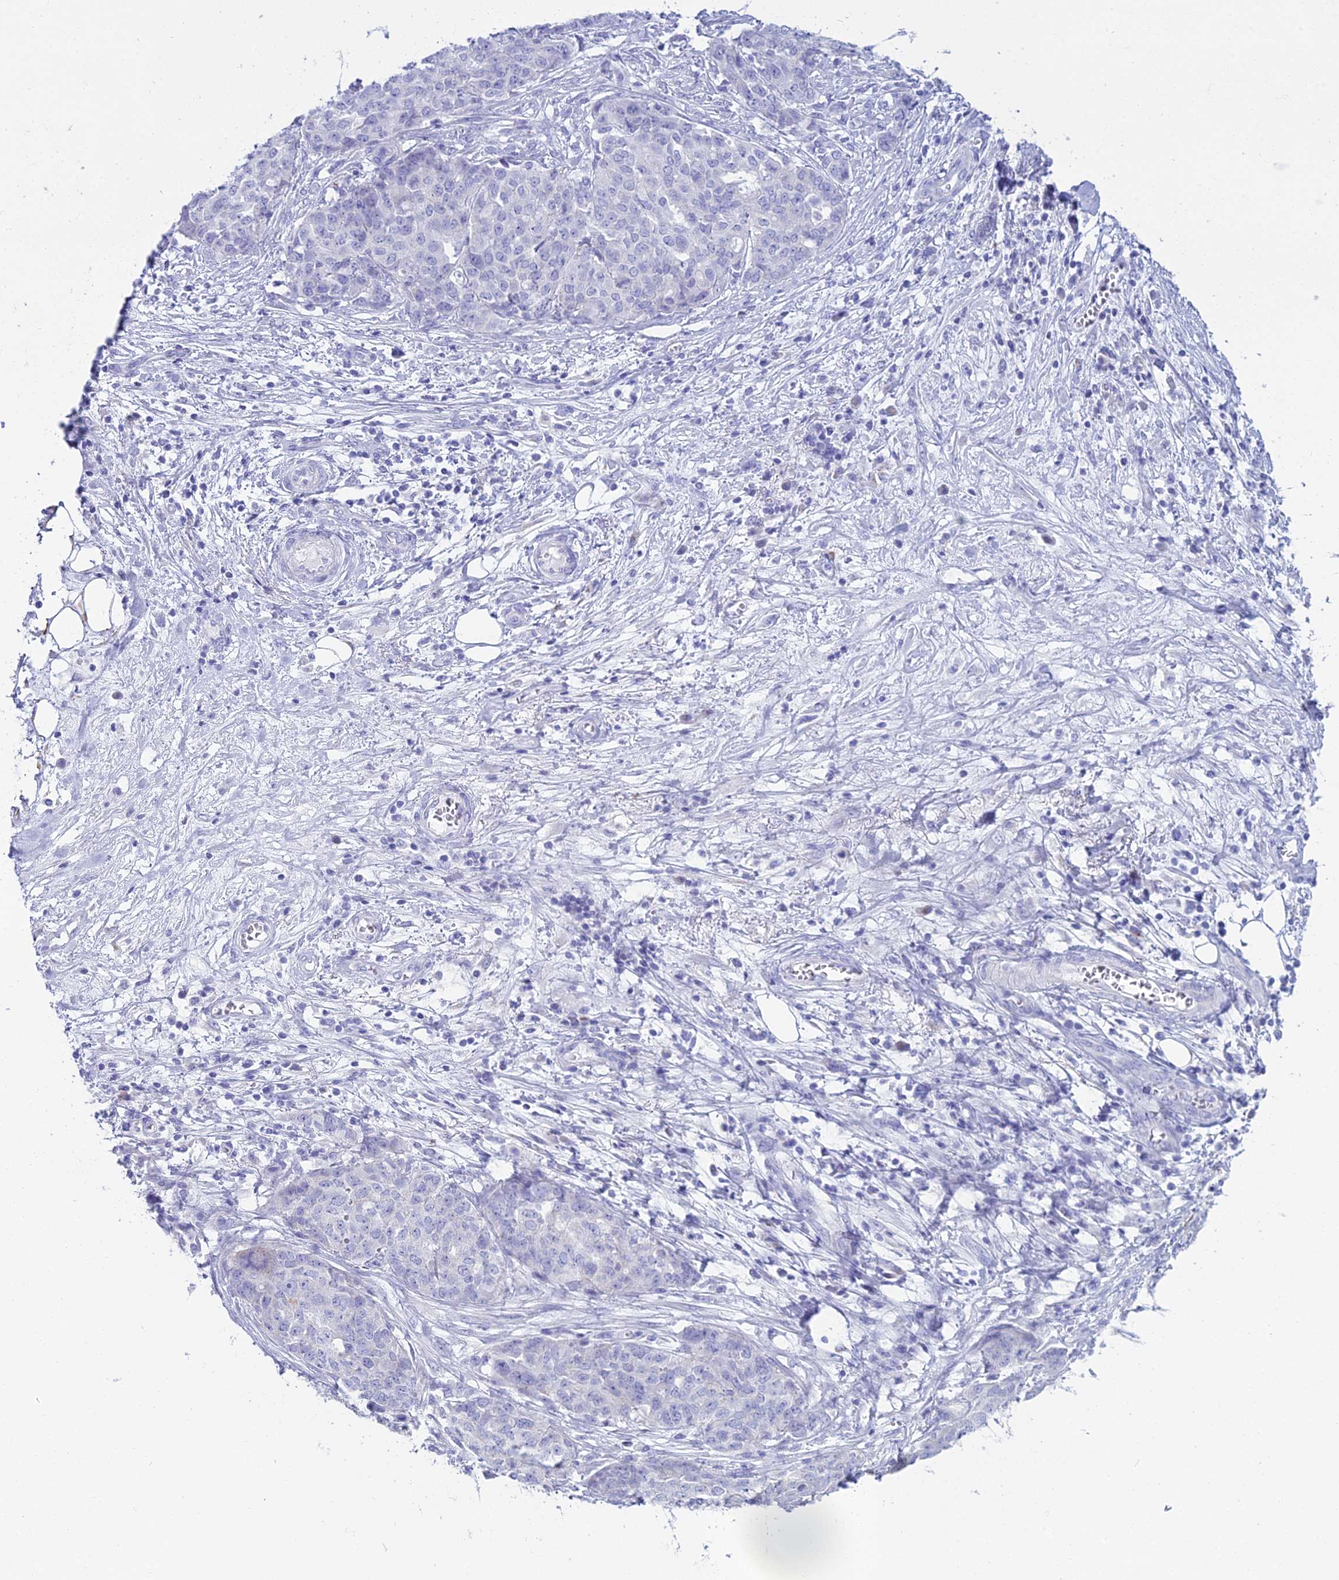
{"staining": {"intensity": "negative", "quantity": "none", "location": "none"}, "tissue": "ovarian cancer", "cell_type": "Tumor cells", "image_type": "cancer", "snomed": [{"axis": "morphology", "description": "Cystadenocarcinoma, serous, NOS"}, {"axis": "topography", "description": "Soft tissue"}, {"axis": "topography", "description": "Ovary"}], "caption": "A photomicrograph of human serous cystadenocarcinoma (ovarian) is negative for staining in tumor cells.", "gene": "CGB2", "patient": {"sex": "female", "age": 57}}